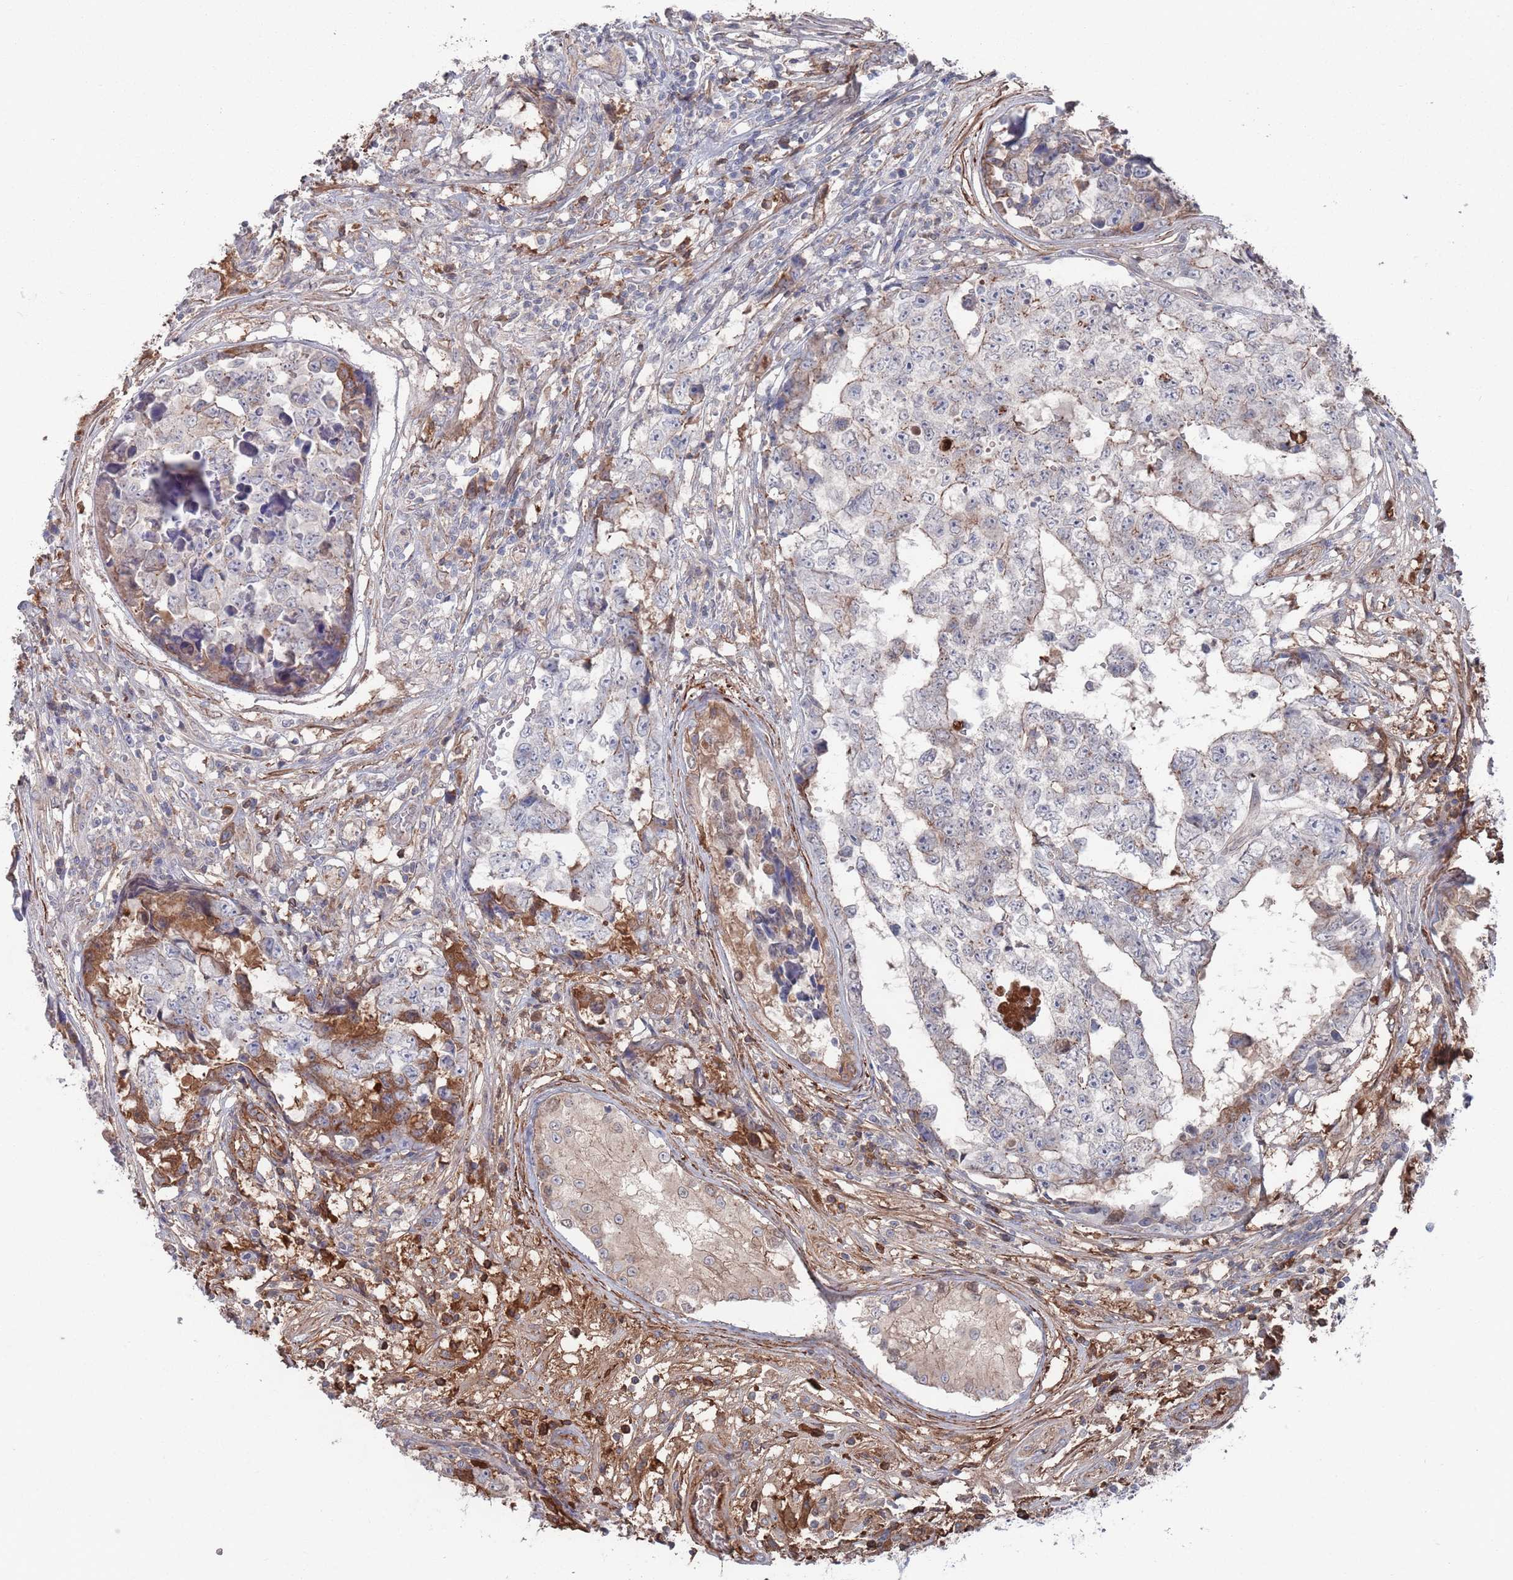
{"staining": {"intensity": "weak", "quantity": "<25%", "location": "cytoplasmic/membranous"}, "tissue": "testis cancer", "cell_type": "Tumor cells", "image_type": "cancer", "snomed": [{"axis": "morphology", "description": "Carcinoma, Embryonal, NOS"}, {"axis": "topography", "description": "Testis"}], "caption": "Embryonal carcinoma (testis) stained for a protein using immunohistochemistry reveals no expression tumor cells.", "gene": "PLEKHA4", "patient": {"sex": "male", "age": 25}}